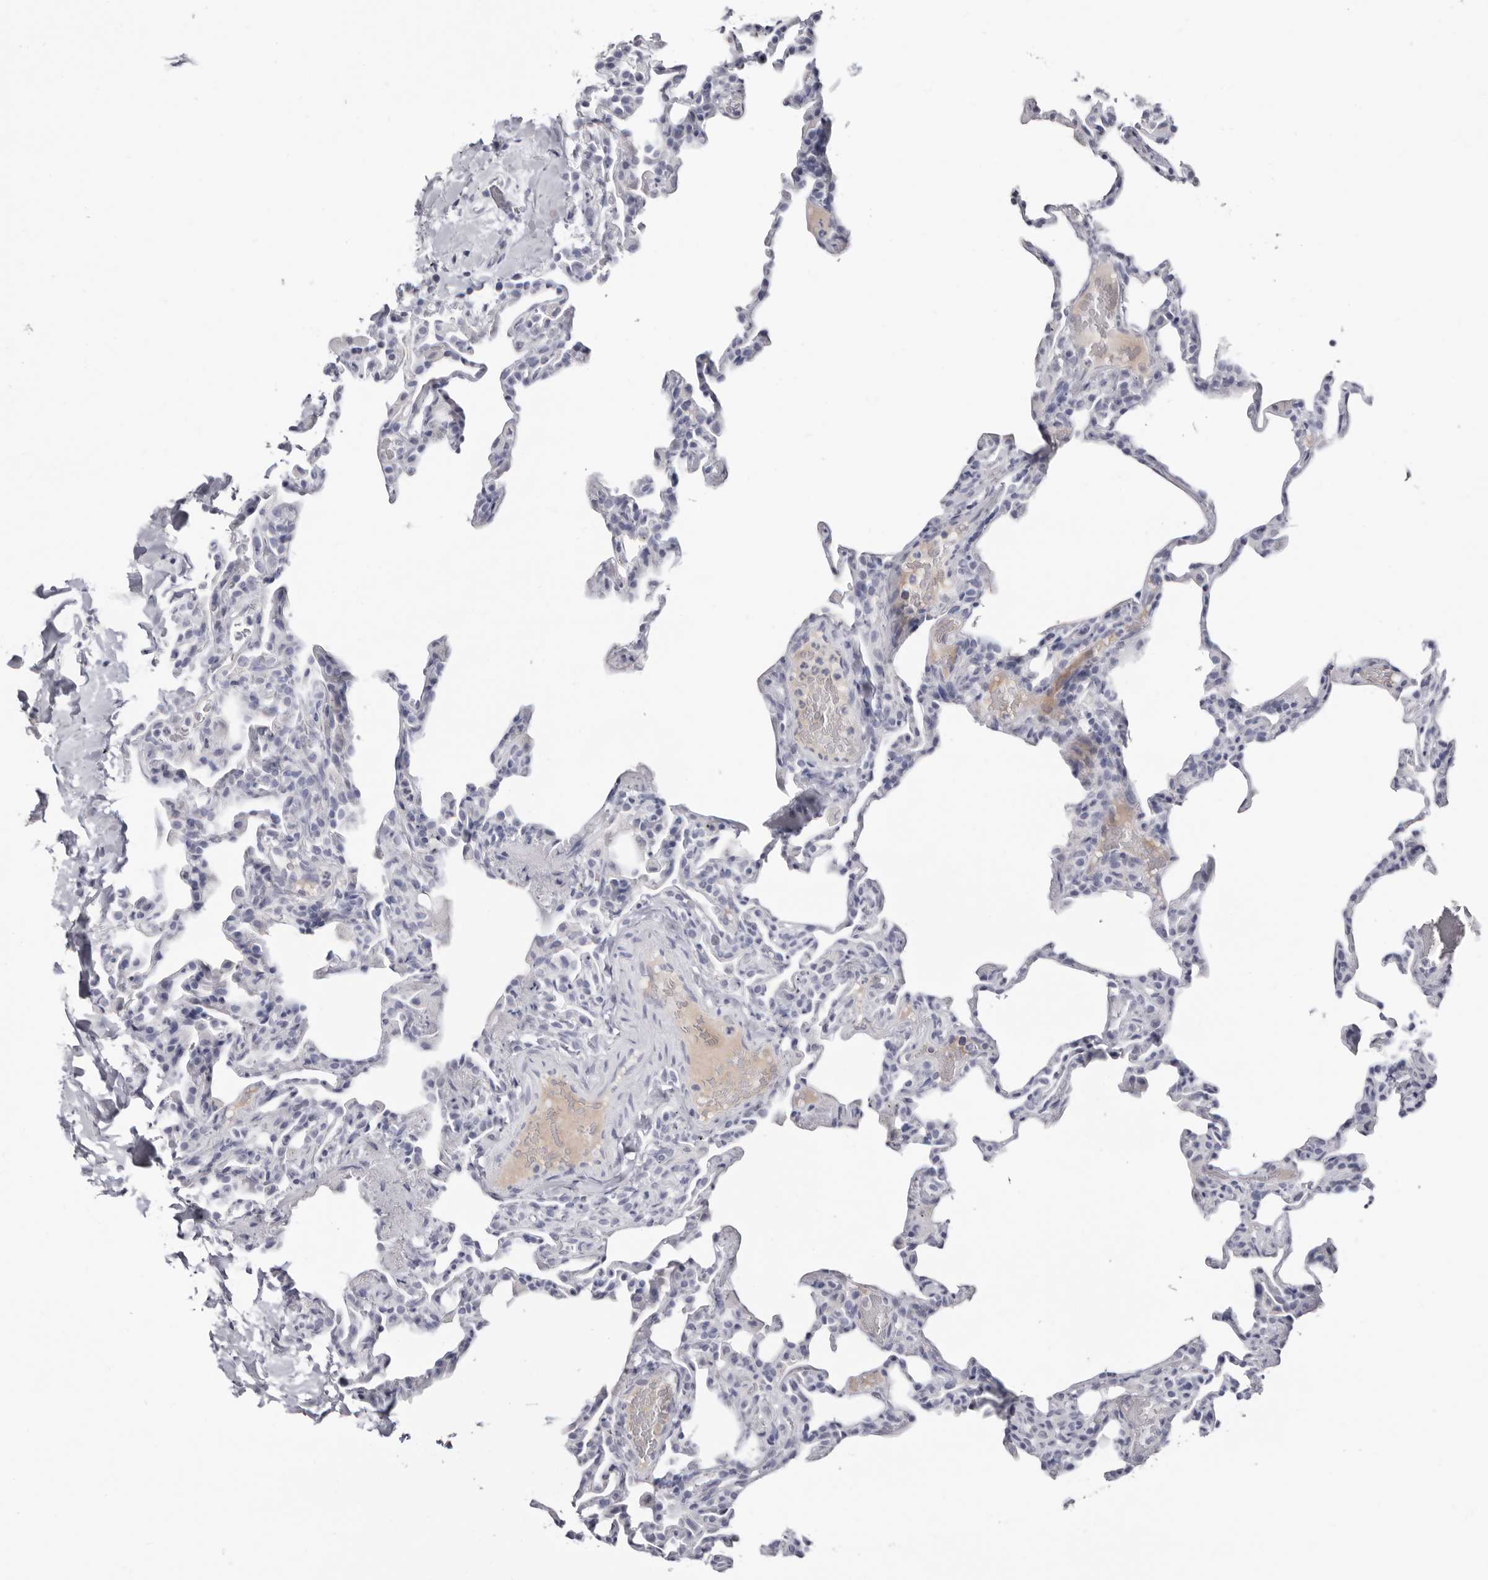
{"staining": {"intensity": "negative", "quantity": "none", "location": "none"}, "tissue": "lung", "cell_type": "Alveolar cells", "image_type": "normal", "snomed": [{"axis": "morphology", "description": "Normal tissue, NOS"}, {"axis": "topography", "description": "Lung"}], "caption": "High power microscopy photomicrograph of an immunohistochemistry micrograph of benign lung, revealing no significant expression in alveolar cells. (DAB immunohistochemistry (IHC) visualized using brightfield microscopy, high magnification).", "gene": "LPO", "patient": {"sex": "male", "age": 20}}